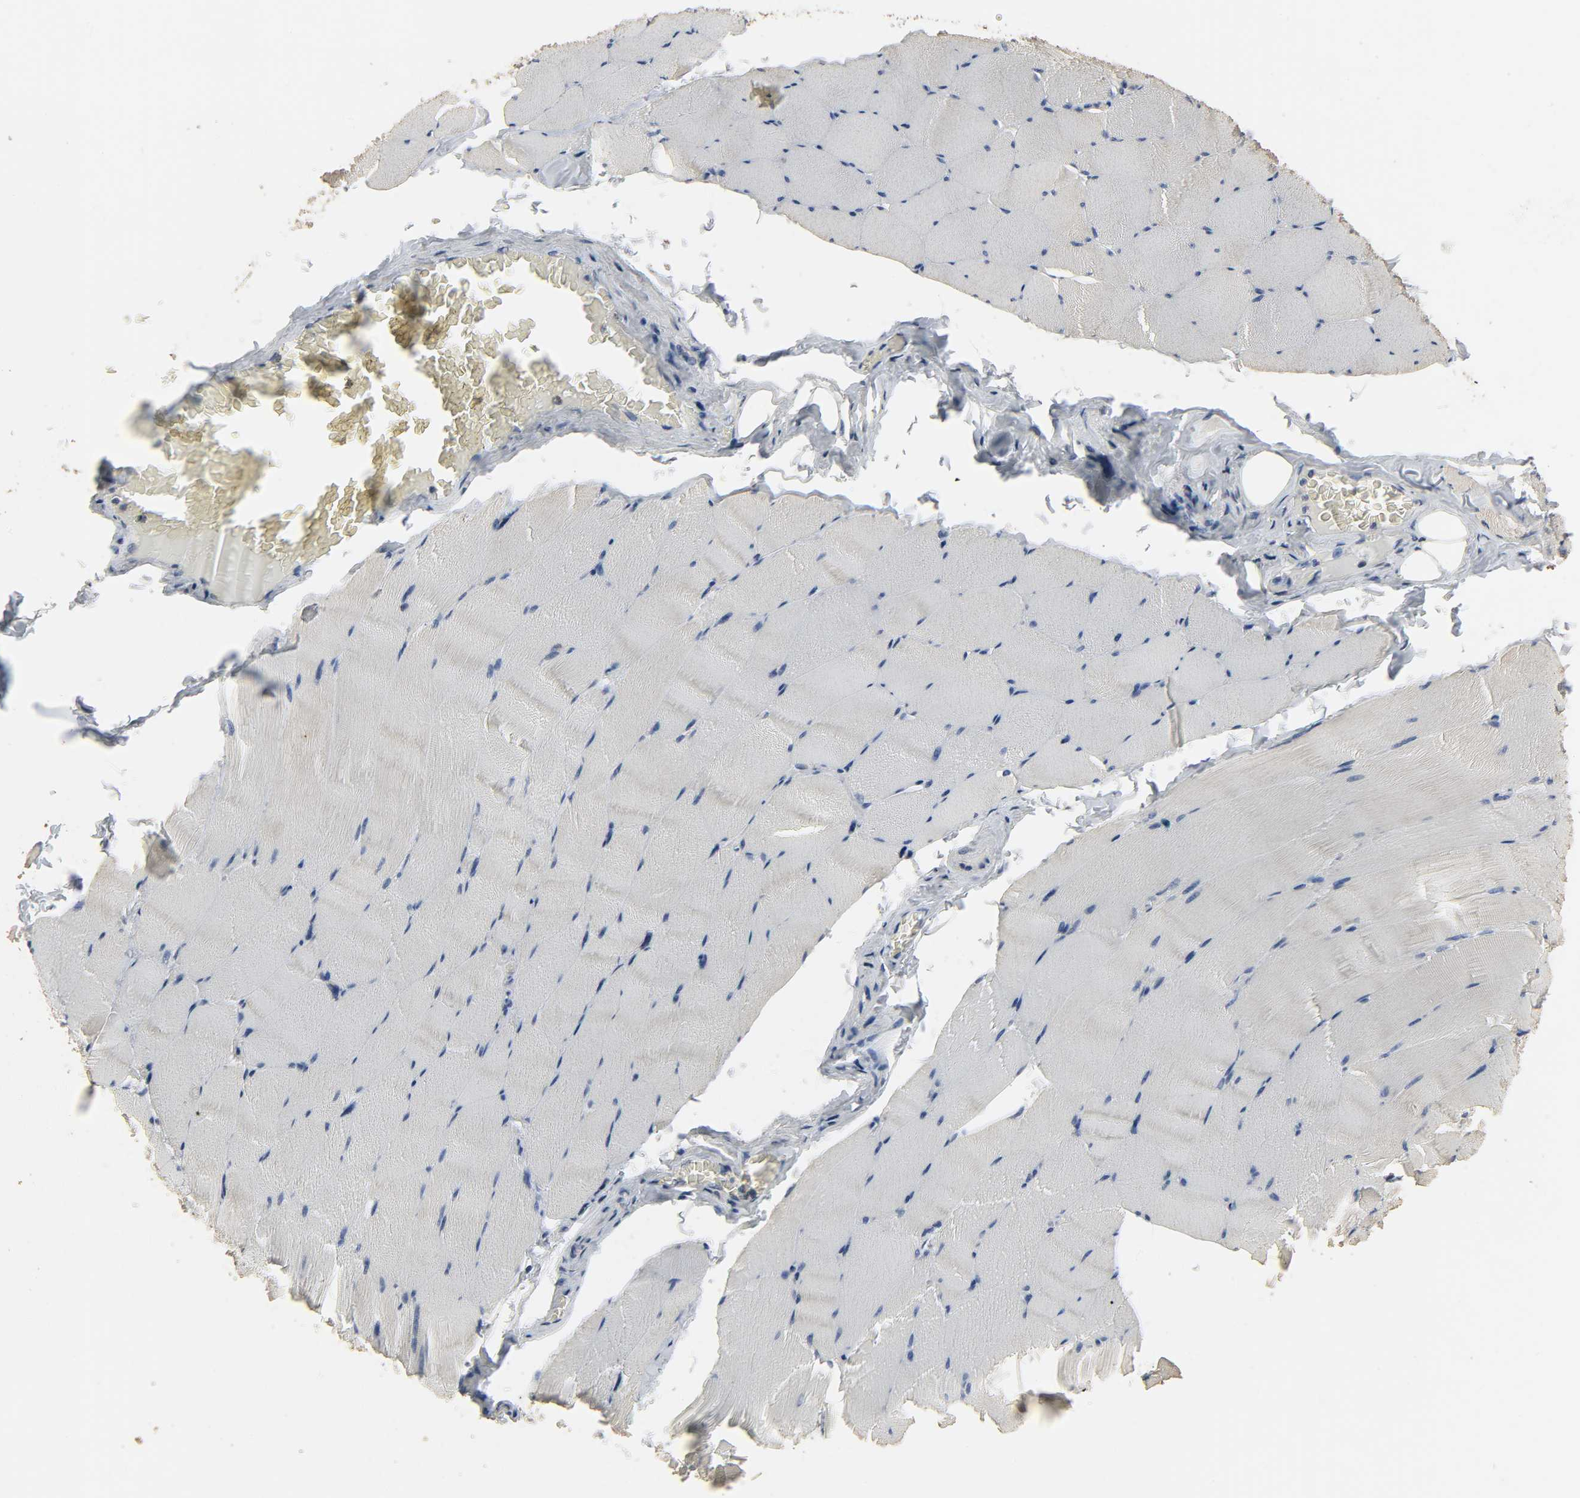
{"staining": {"intensity": "weak", "quantity": ">75%", "location": "cytoplasmic/membranous"}, "tissue": "skeletal muscle", "cell_type": "Myocytes", "image_type": "normal", "snomed": [{"axis": "morphology", "description": "Normal tissue, NOS"}, {"axis": "topography", "description": "Skeletal muscle"}], "caption": "This photomicrograph displays immunohistochemistry (IHC) staining of benign human skeletal muscle, with low weak cytoplasmic/membranous expression in about >75% of myocytes.", "gene": "PLEKHA2", "patient": {"sex": "male", "age": 62}}